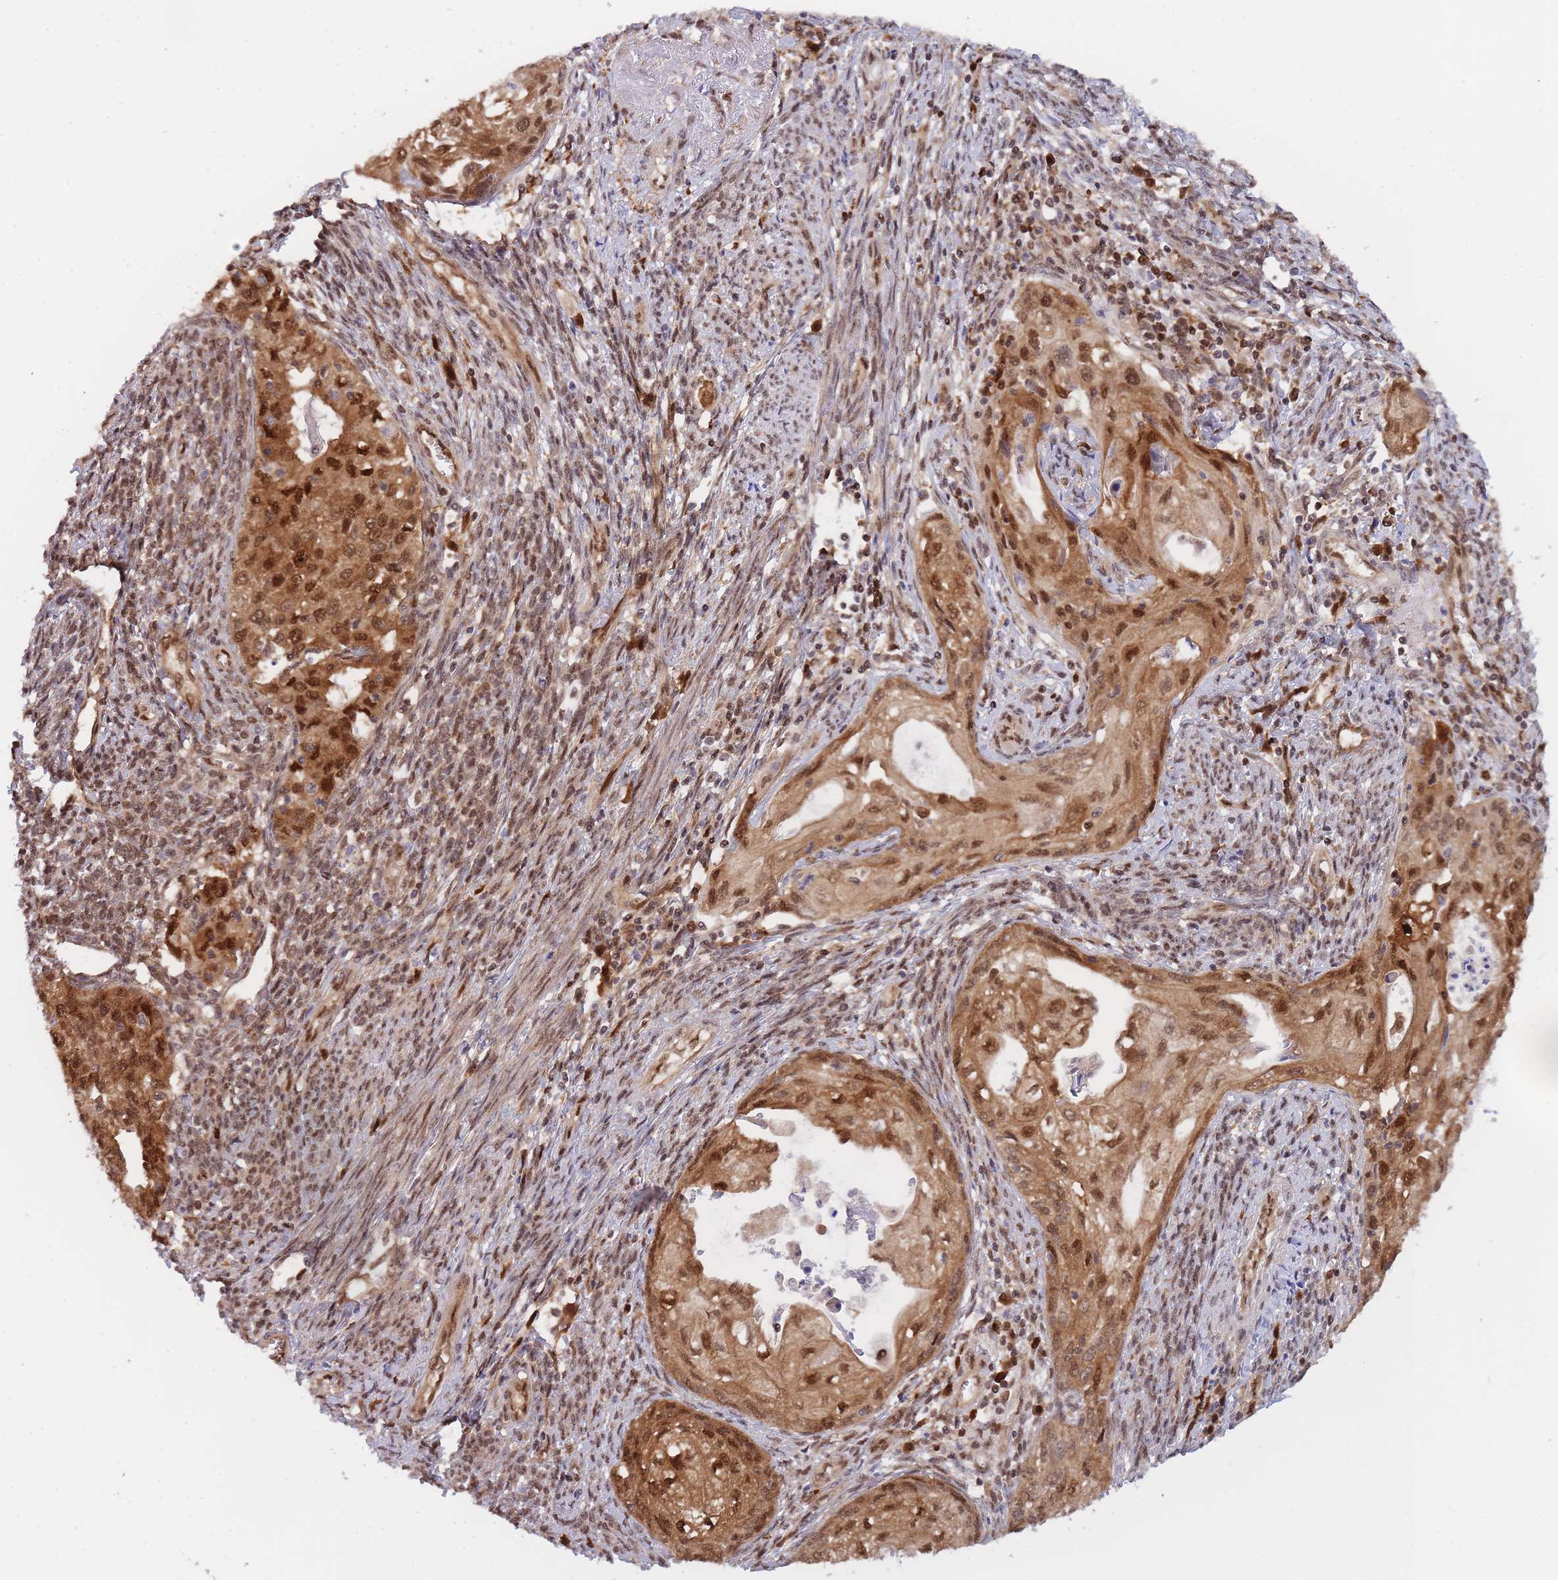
{"staining": {"intensity": "strong", "quantity": ">75%", "location": "cytoplasmic/membranous,nuclear"}, "tissue": "cervical cancer", "cell_type": "Tumor cells", "image_type": "cancer", "snomed": [{"axis": "morphology", "description": "Squamous cell carcinoma, NOS"}, {"axis": "topography", "description": "Cervix"}], "caption": "This micrograph displays IHC staining of cervical squamous cell carcinoma, with high strong cytoplasmic/membranous and nuclear positivity in approximately >75% of tumor cells.", "gene": "NSFL1C", "patient": {"sex": "female", "age": 67}}